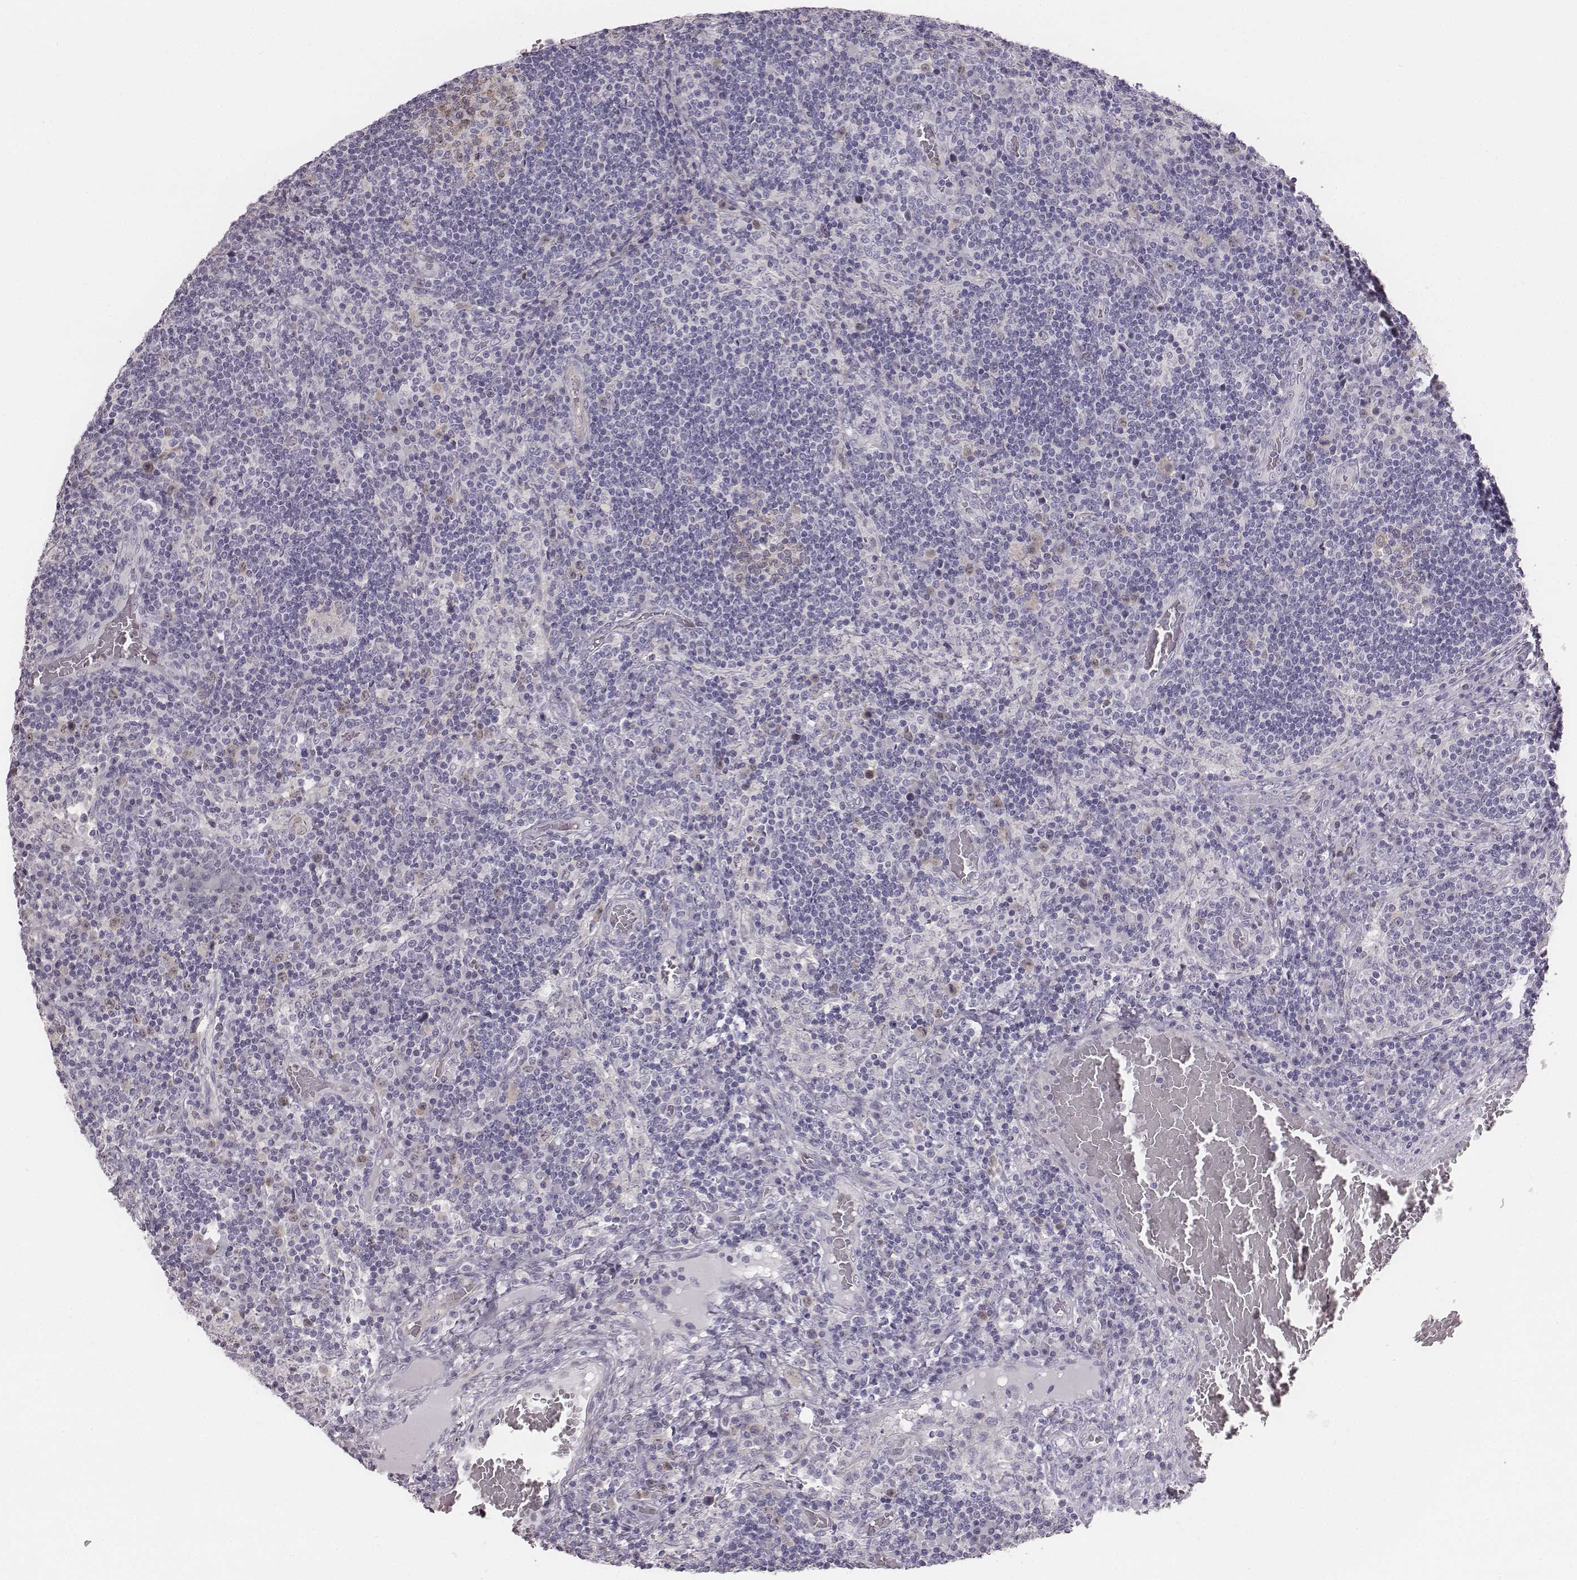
{"staining": {"intensity": "weak", "quantity": "25%-75%", "location": "nuclear"}, "tissue": "lymph node", "cell_type": "Germinal center cells", "image_type": "normal", "snomed": [{"axis": "morphology", "description": "Normal tissue, NOS"}, {"axis": "topography", "description": "Lymph node"}], "caption": "DAB immunohistochemical staining of benign lymph node exhibits weak nuclear protein expression in approximately 25%-75% of germinal center cells.", "gene": "PBK", "patient": {"sex": "male", "age": 63}}